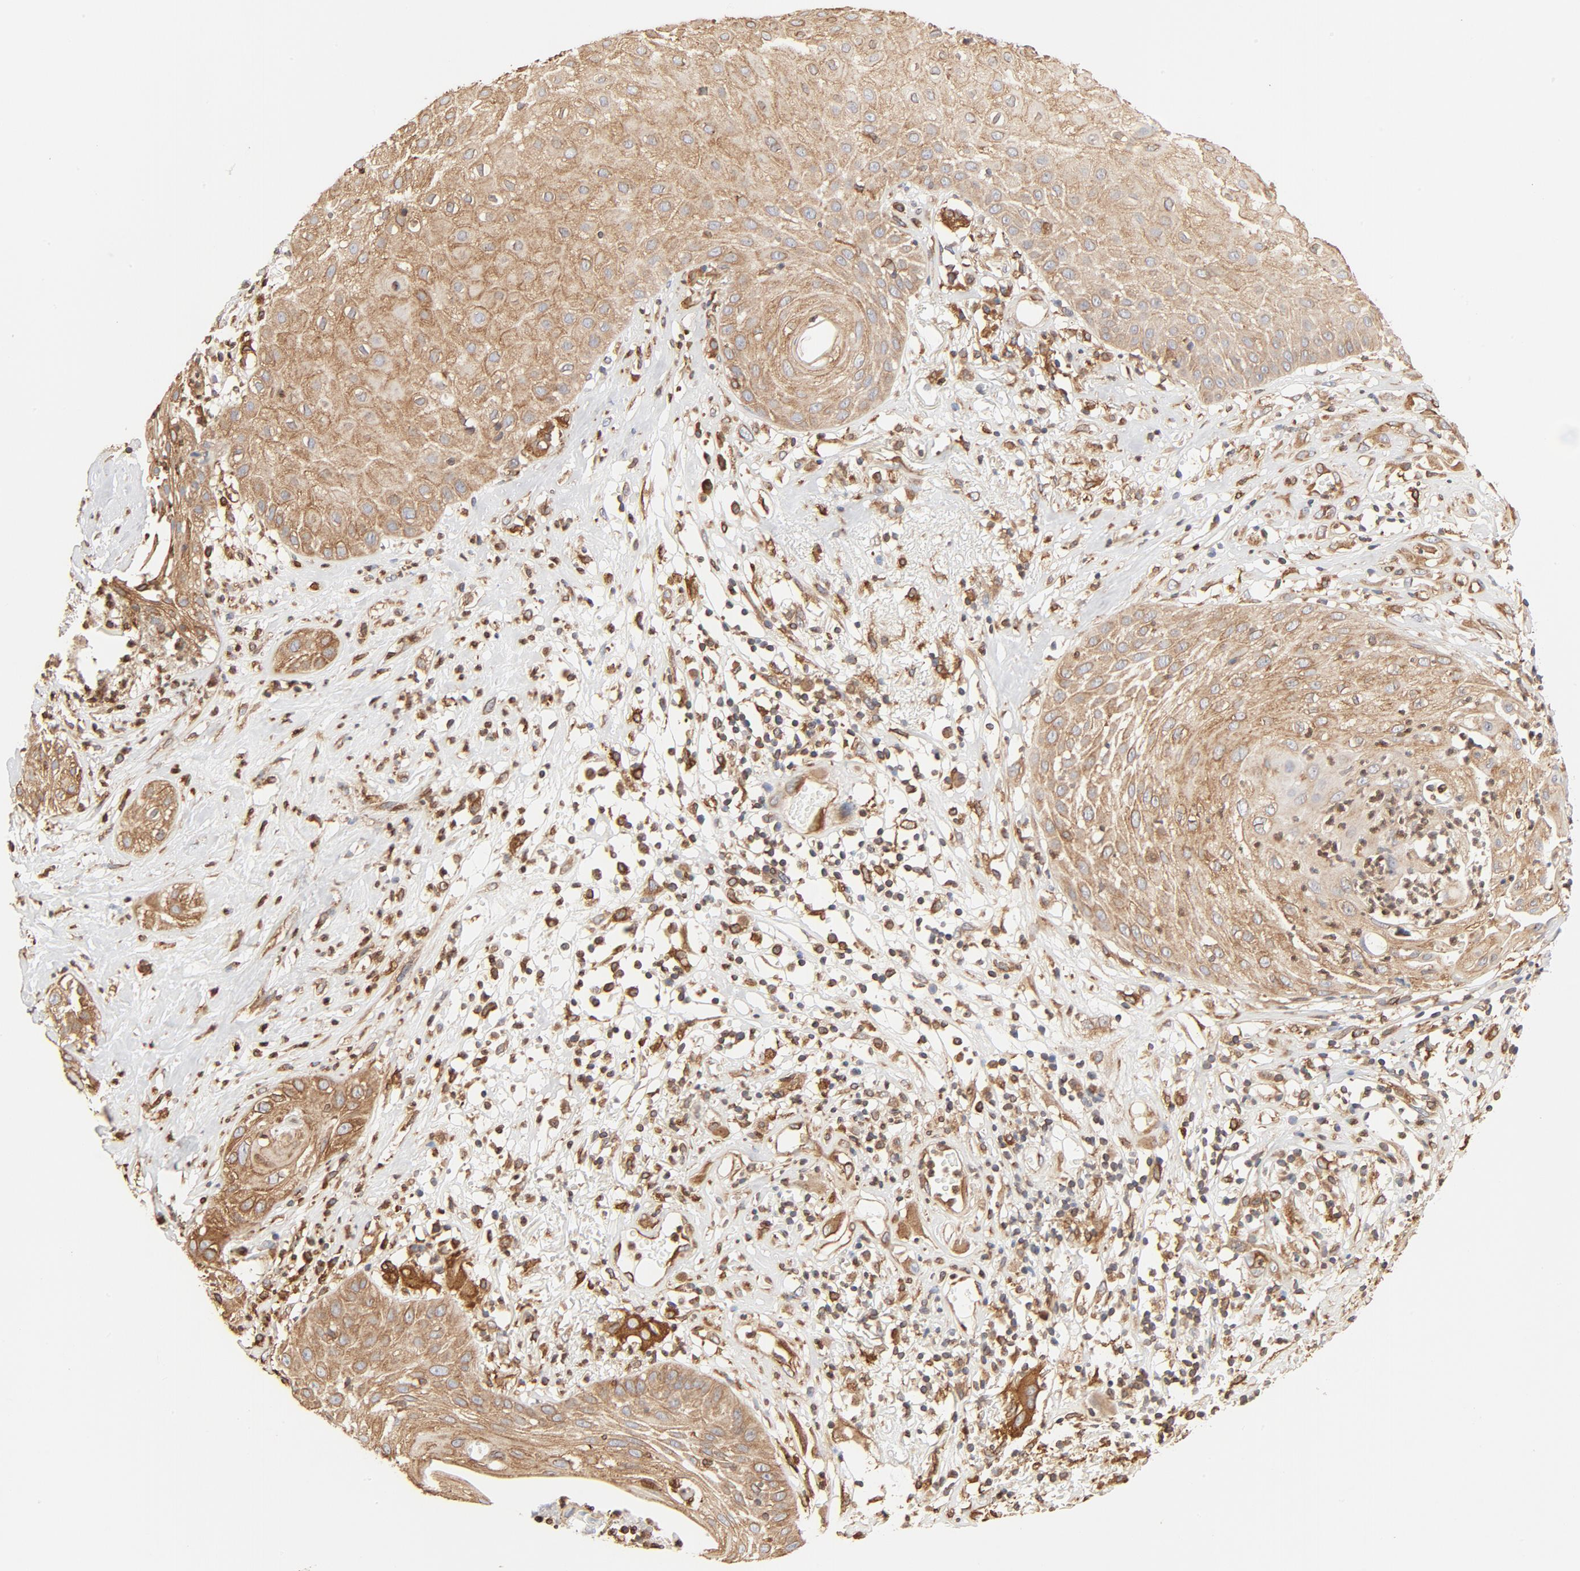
{"staining": {"intensity": "moderate", "quantity": ">75%", "location": "cytoplasmic/membranous"}, "tissue": "skin cancer", "cell_type": "Tumor cells", "image_type": "cancer", "snomed": [{"axis": "morphology", "description": "Squamous cell carcinoma, NOS"}, {"axis": "topography", "description": "Skin"}], "caption": "Immunohistochemical staining of human skin cancer (squamous cell carcinoma) displays moderate cytoplasmic/membranous protein positivity in approximately >75% of tumor cells.", "gene": "BCAP31", "patient": {"sex": "male", "age": 65}}